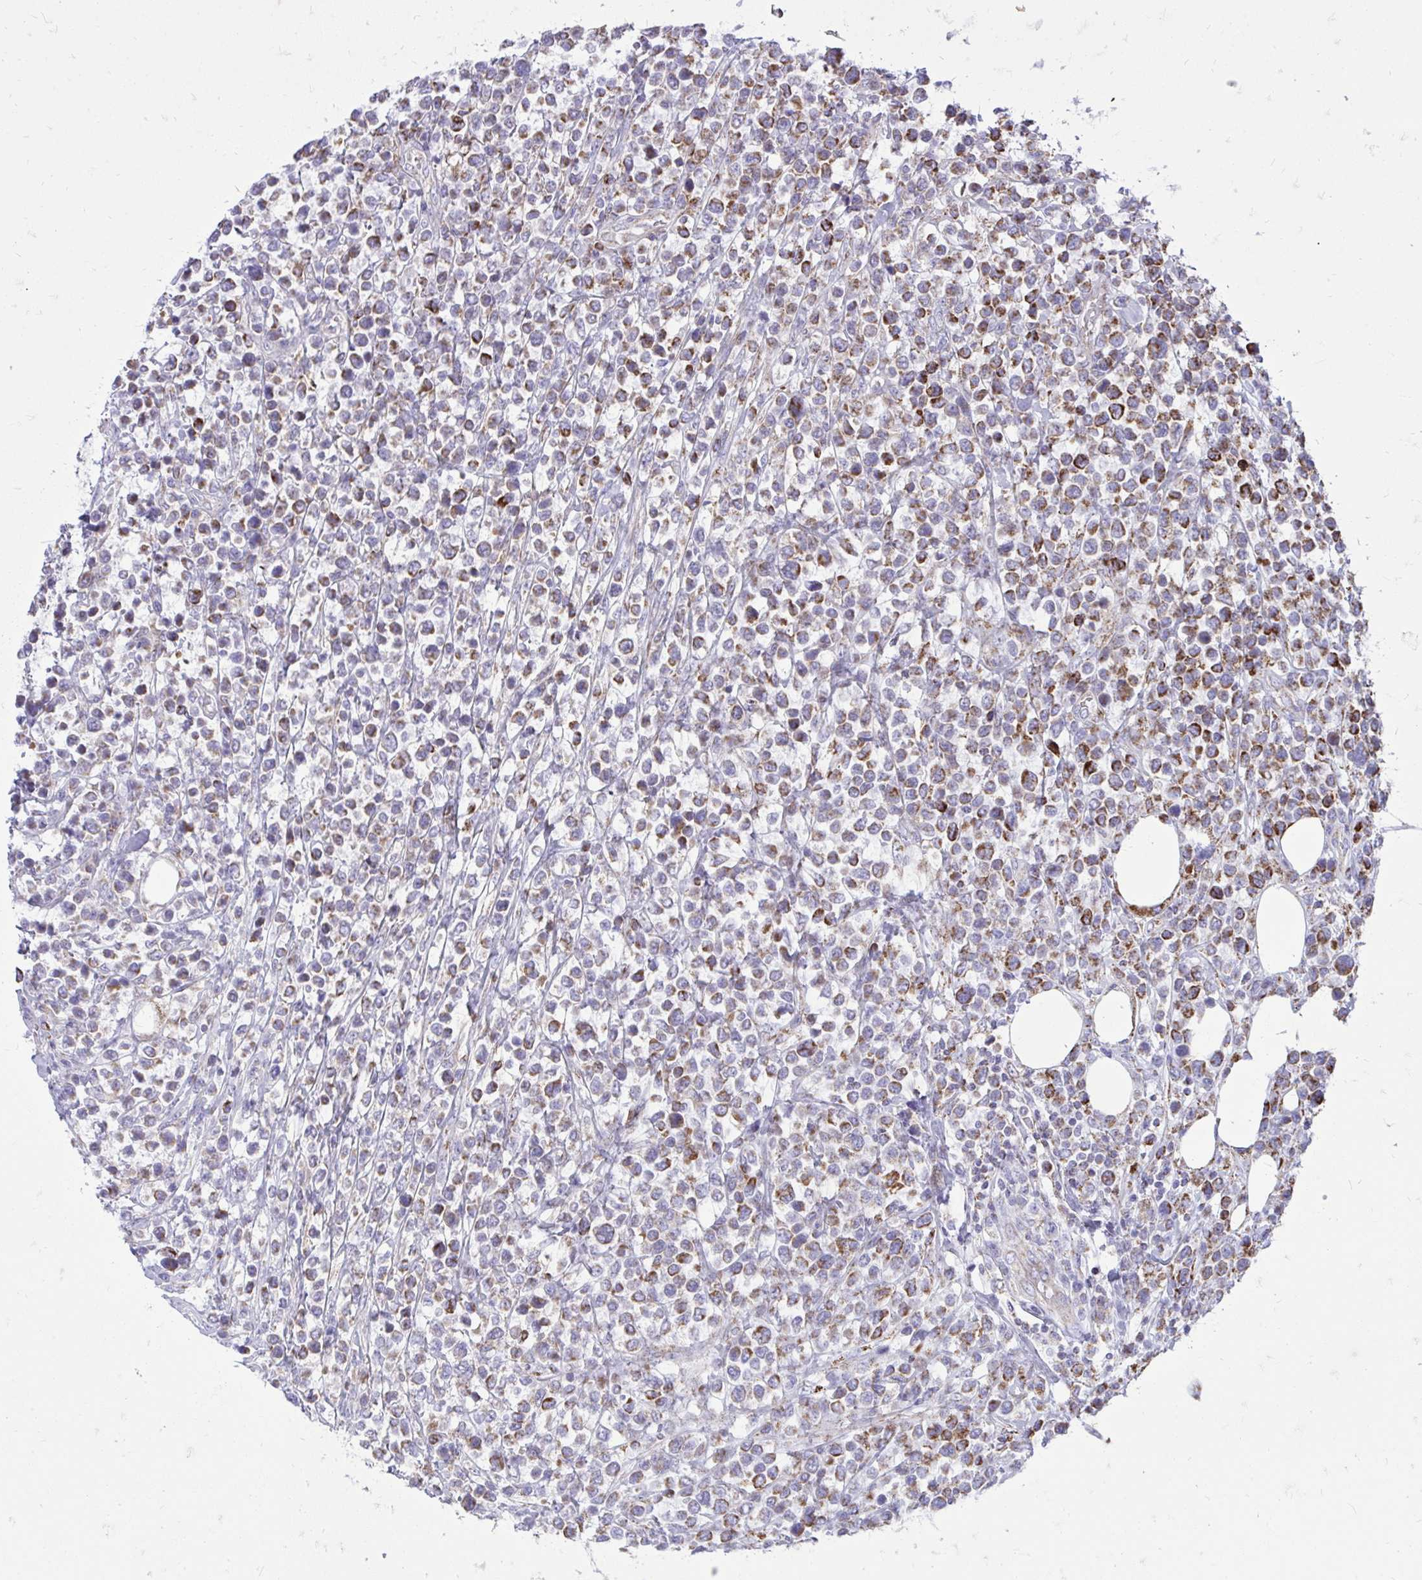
{"staining": {"intensity": "moderate", "quantity": "25%-75%", "location": "cytoplasmic/membranous"}, "tissue": "lymphoma", "cell_type": "Tumor cells", "image_type": "cancer", "snomed": [{"axis": "morphology", "description": "Malignant lymphoma, non-Hodgkin's type, High grade"}, {"axis": "topography", "description": "Soft tissue"}], "caption": "This micrograph exhibits IHC staining of human lymphoma, with medium moderate cytoplasmic/membranous expression in approximately 25%-75% of tumor cells.", "gene": "SPTBN2", "patient": {"sex": "female", "age": 56}}